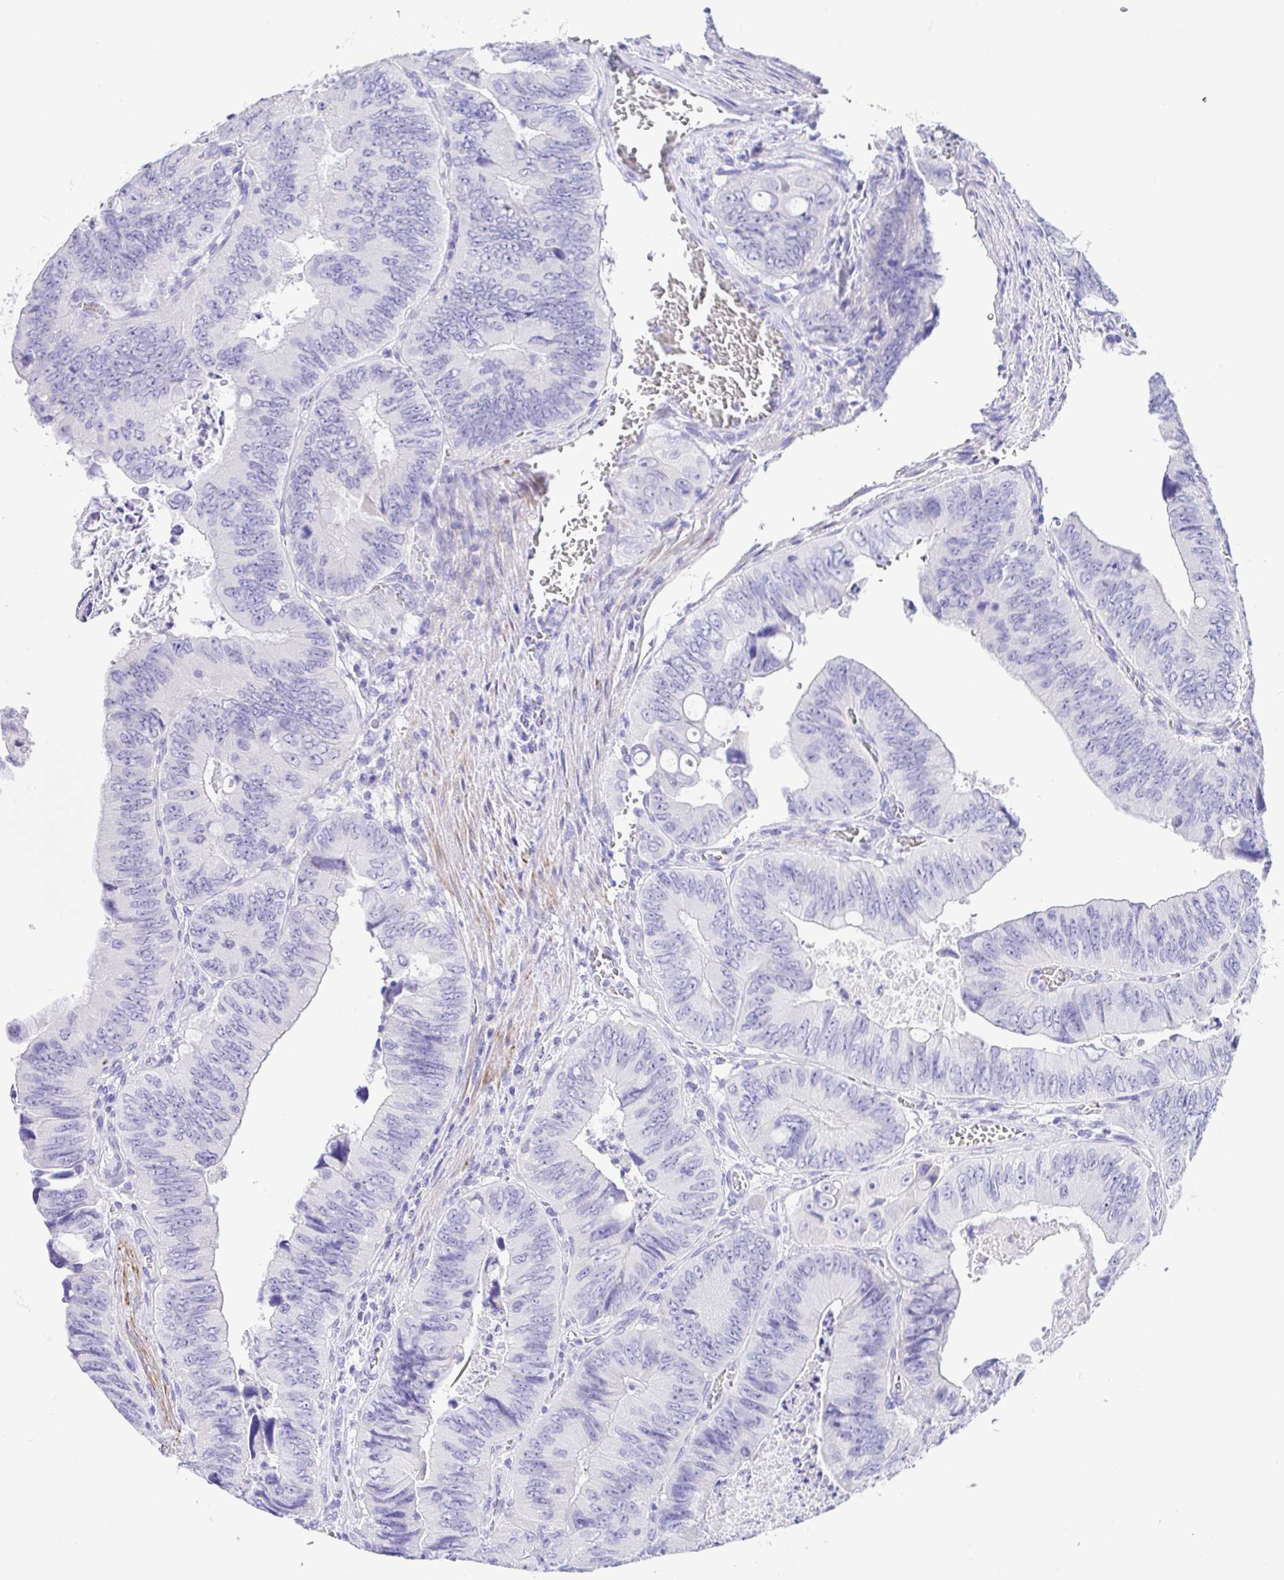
{"staining": {"intensity": "negative", "quantity": "none", "location": "none"}, "tissue": "colorectal cancer", "cell_type": "Tumor cells", "image_type": "cancer", "snomed": [{"axis": "morphology", "description": "Adenocarcinoma, NOS"}, {"axis": "topography", "description": "Colon"}], "caption": "This photomicrograph is of adenocarcinoma (colorectal) stained with immunohistochemistry (IHC) to label a protein in brown with the nuclei are counter-stained blue. There is no expression in tumor cells.", "gene": "BACE2", "patient": {"sex": "female", "age": 84}}